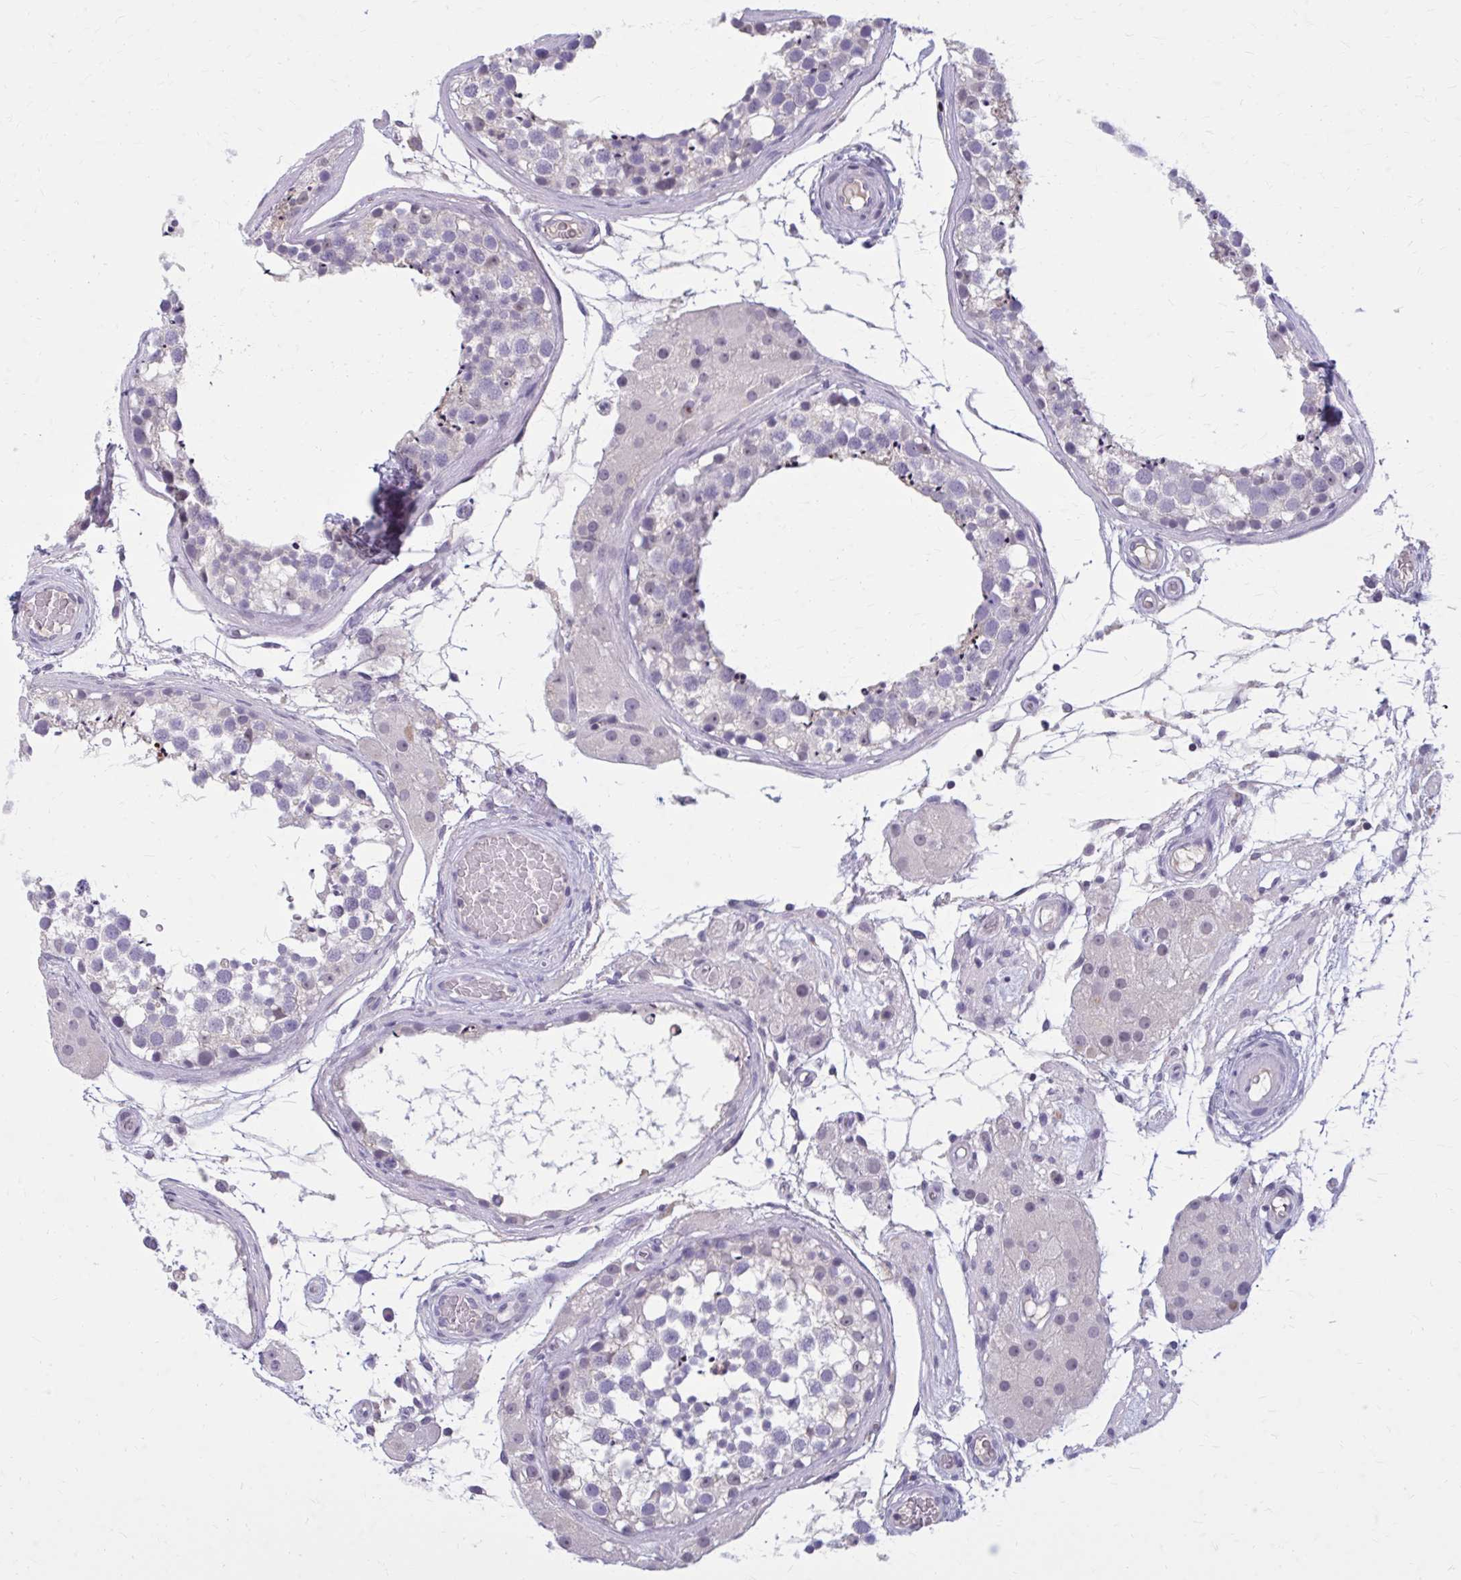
{"staining": {"intensity": "negative", "quantity": "none", "location": "none"}, "tissue": "testis", "cell_type": "Cells in seminiferous ducts", "image_type": "normal", "snomed": [{"axis": "morphology", "description": "Normal tissue, NOS"}, {"axis": "morphology", "description": "Seminoma, NOS"}, {"axis": "topography", "description": "Testis"}], "caption": "A histopathology image of testis stained for a protein exhibits no brown staining in cells in seminiferous ducts. The staining was performed using DAB (3,3'-diaminobenzidine) to visualize the protein expression in brown, while the nuclei were stained in blue with hematoxylin (Magnification: 20x).", "gene": "OR4A47", "patient": {"sex": "male", "age": 65}}